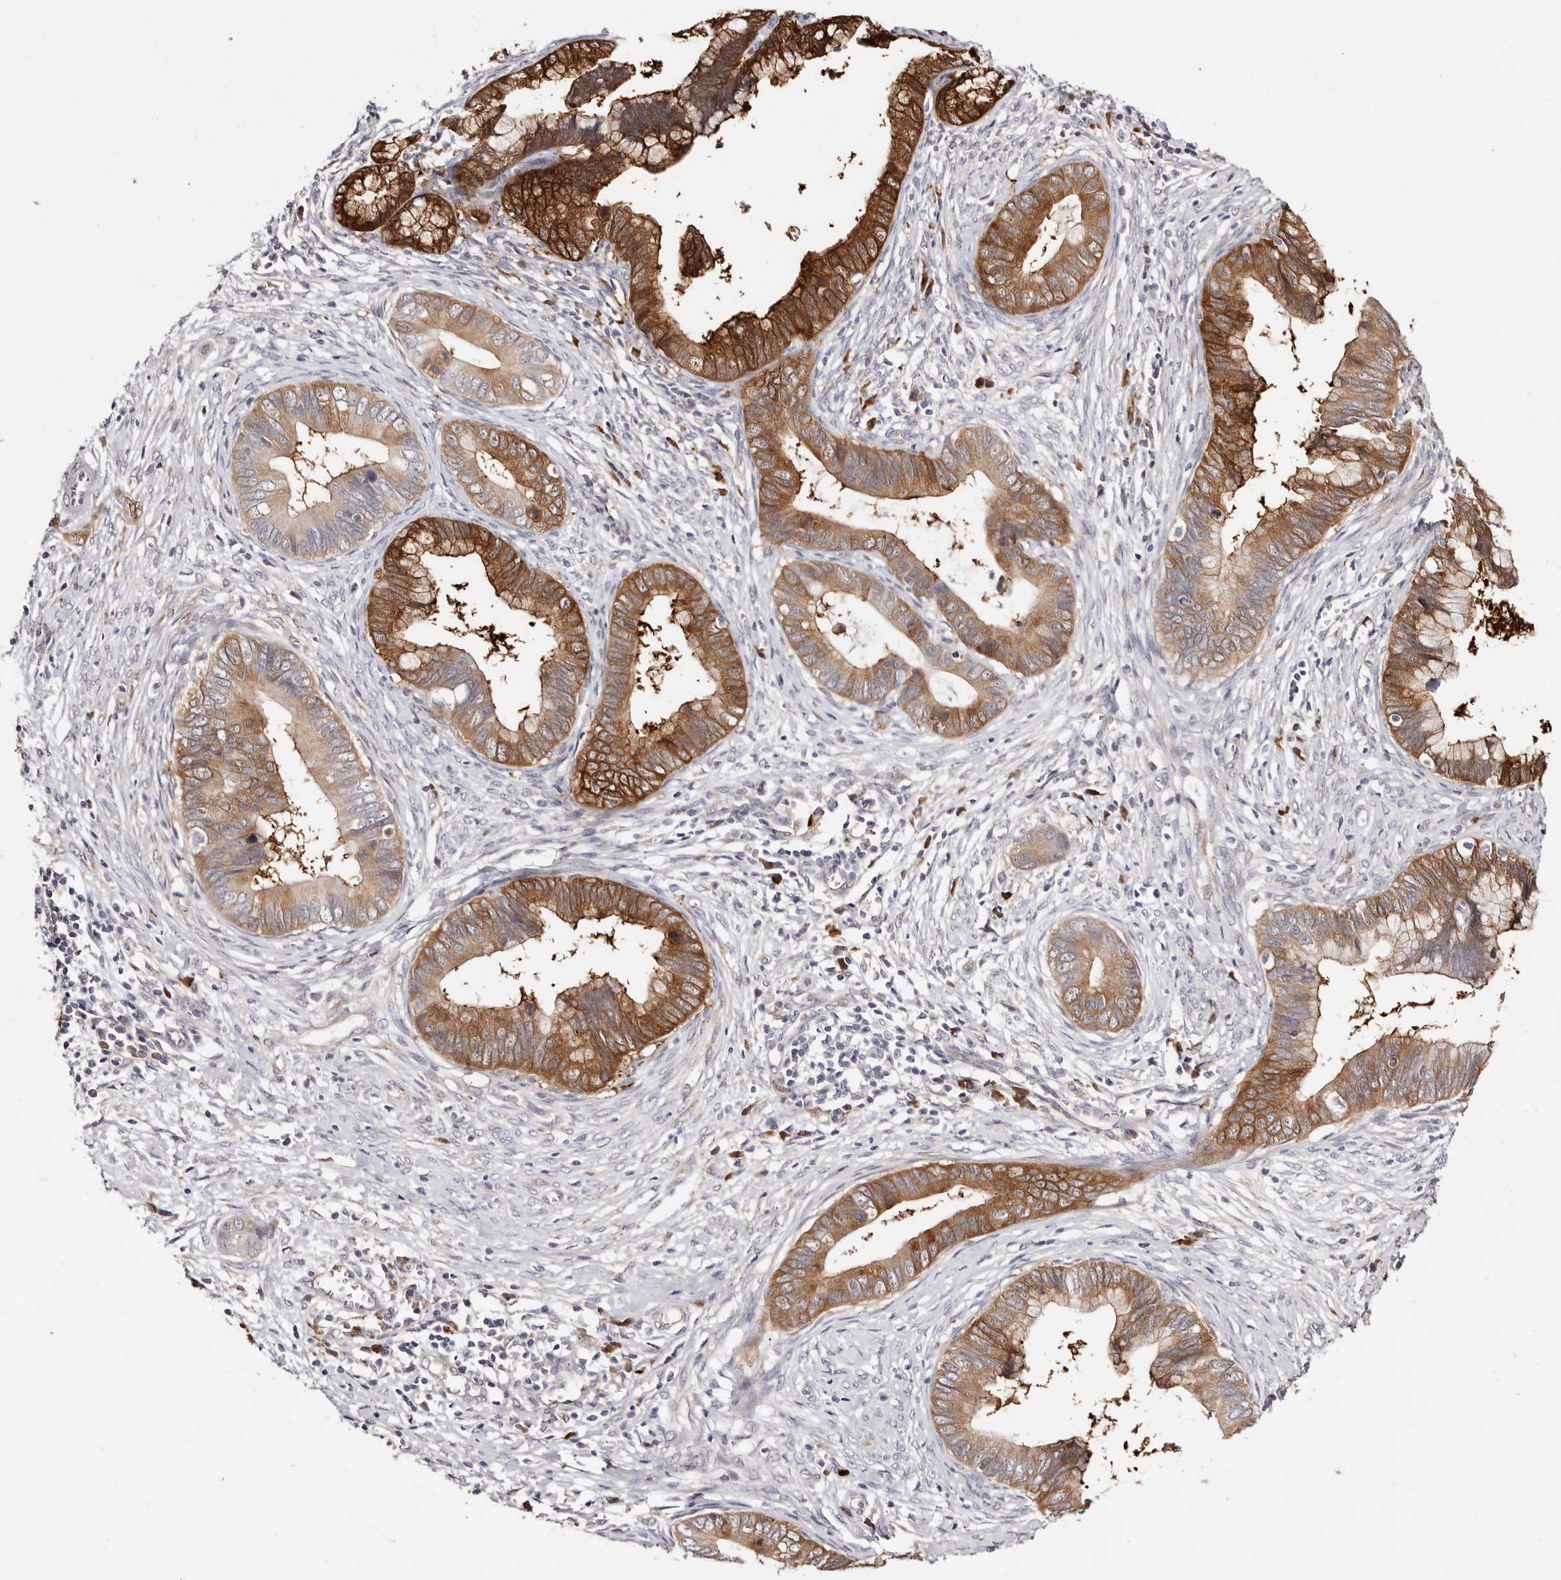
{"staining": {"intensity": "strong", "quantity": ">75%", "location": "cytoplasmic/membranous"}, "tissue": "cervical cancer", "cell_type": "Tumor cells", "image_type": "cancer", "snomed": [{"axis": "morphology", "description": "Adenocarcinoma, NOS"}, {"axis": "topography", "description": "Cervix"}], "caption": "Cervical adenocarcinoma tissue demonstrates strong cytoplasmic/membranous expression in approximately >75% of tumor cells (DAB = brown stain, brightfield microscopy at high magnification).", "gene": "GFOD1", "patient": {"sex": "female", "age": 44}}